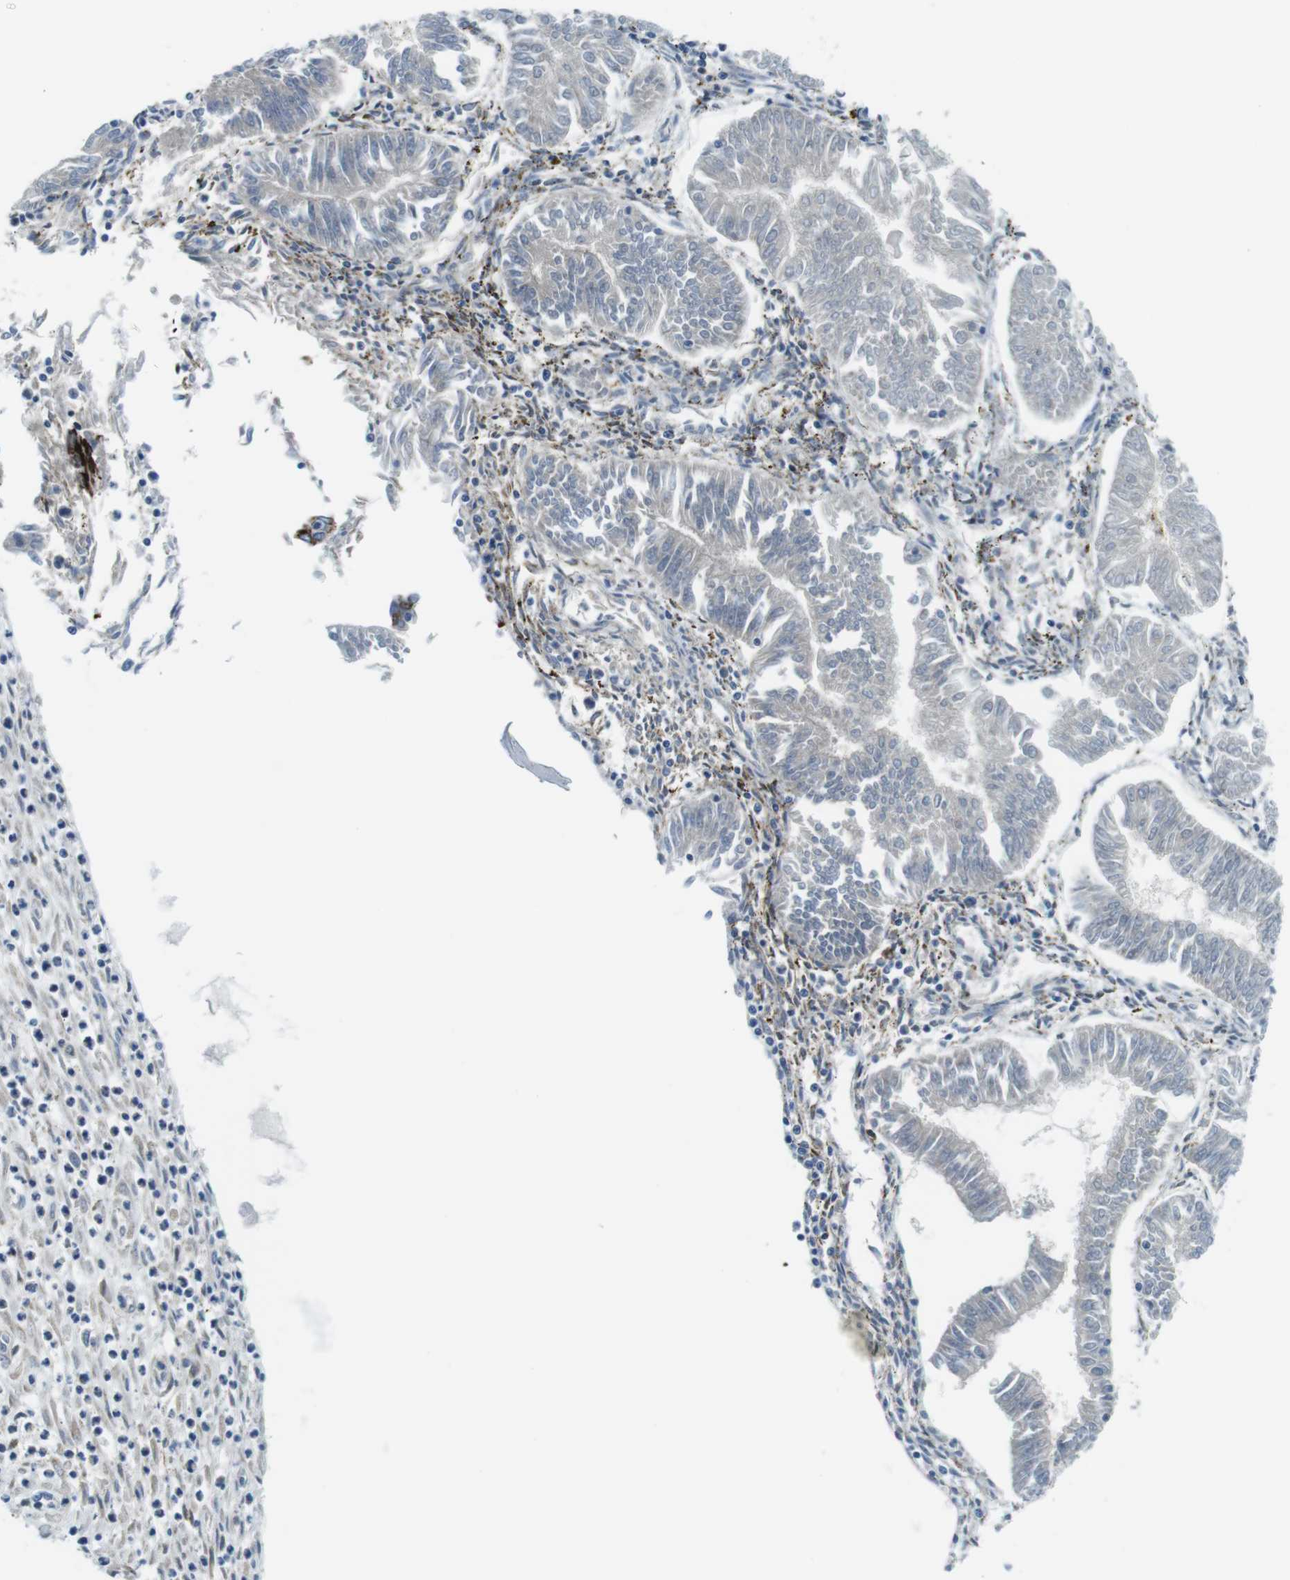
{"staining": {"intensity": "negative", "quantity": "none", "location": "none"}, "tissue": "endometrial cancer", "cell_type": "Tumor cells", "image_type": "cancer", "snomed": [{"axis": "morphology", "description": "Adenocarcinoma, NOS"}, {"axis": "topography", "description": "Endometrium"}], "caption": "Immunohistochemistry (IHC) of human adenocarcinoma (endometrial) exhibits no expression in tumor cells.", "gene": "KCNE3", "patient": {"sex": "female", "age": 53}}